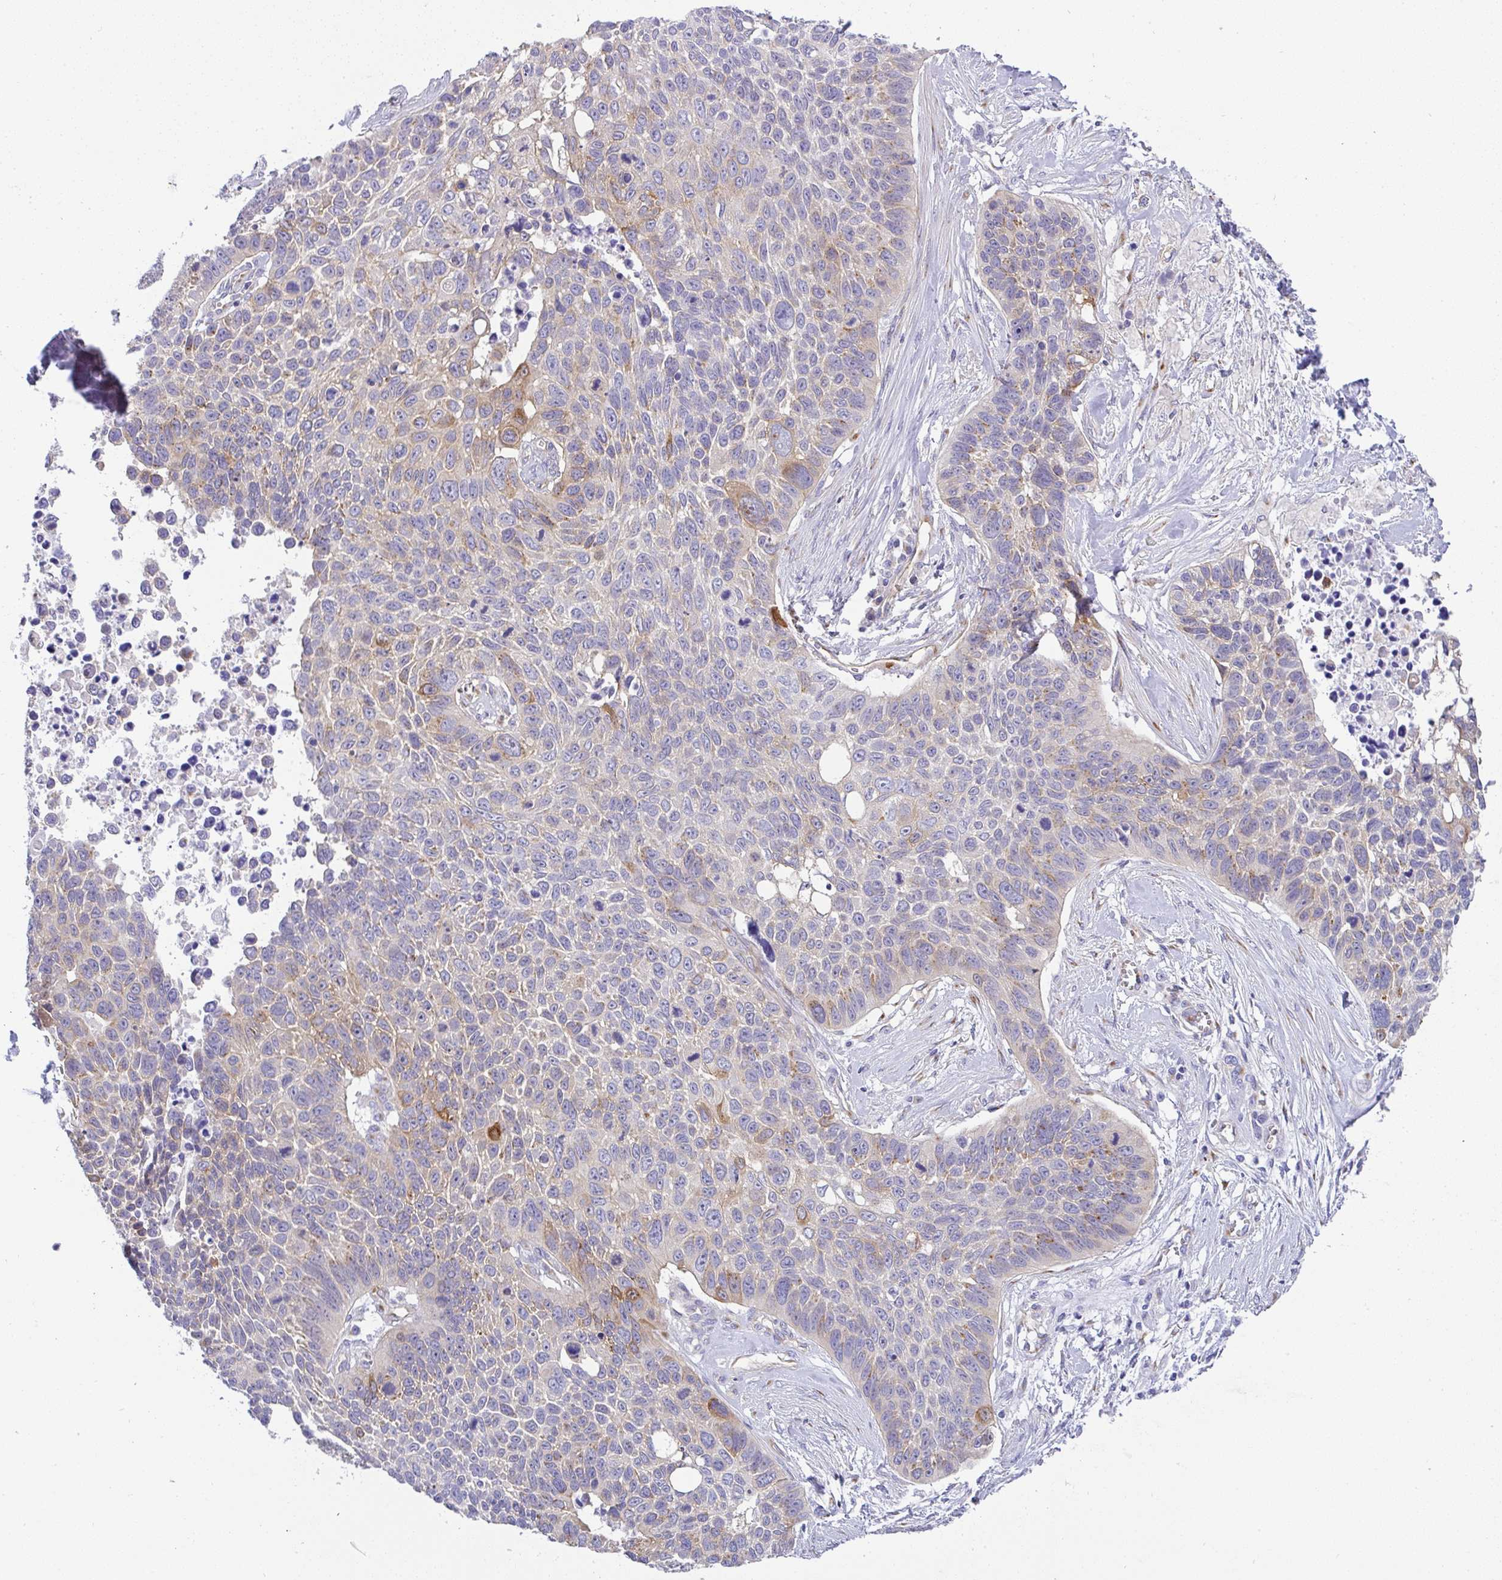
{"staining": {"intensity": "moderate", "quantity": "<25%", "location": "cytoplasmic/membranous"}, "tissue": "lung cancer", "cell_type": "Tumor cells", "image_type": "cancer", "snomed": [{"axis": "morphology", "description": "Squamous cell carcinoma, NOS"}, {"axis": "topography", "description": "Lung"}], "caption": "Protein expression analysis of human lung cancer (squamous cell carcinoma) reveals moderate cytoplasmic/membranous expression in about <25% of tumor cells.", "gene": "FAM177A1", "patient": {"sex": "male", "age": 62}}